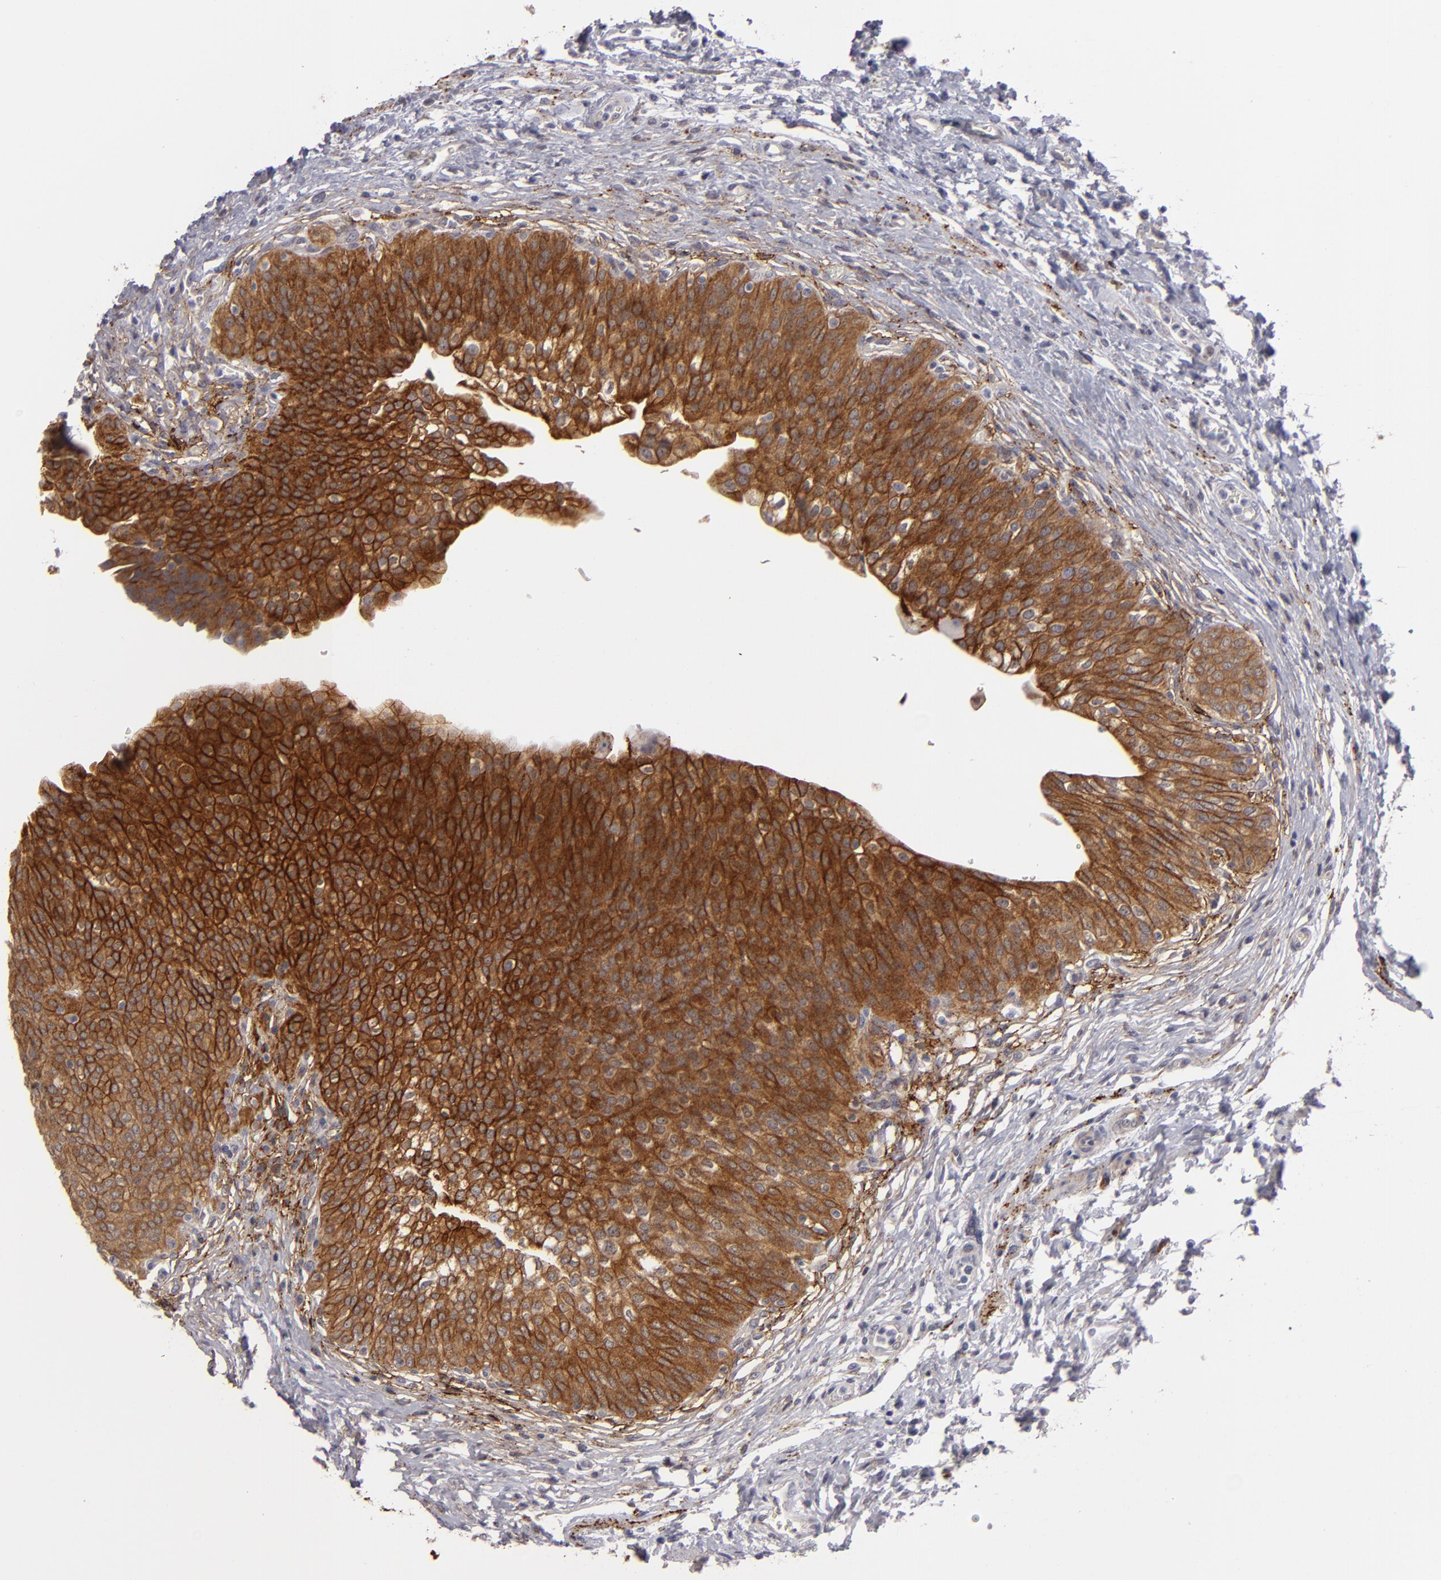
{"staining": {"intensity": "moderate", "quantity": ">75%", "location": "cytoplasmic/membranous"}, "tissue": "urinary bladder", "cell_type": "Urothelial cells", "image_type": "normal", "snomed": [{"axis": "morphology", "description": "Normal tissue, NOS"}, {"axis": "topography", "description": "Smooth muscle"}, {"axis": "topography", "description": "Urinary bladder"}], "caption": "Immunohistochemical staining of benign urinary bladder reveals >75% levels of moderate cytoplasmic/membranous protein staining in approximately >75% of urothelial cells. Nuclei are stained in blue.", "gene": "ALCAM", "patient": {"sex": "male", "age": 35}}